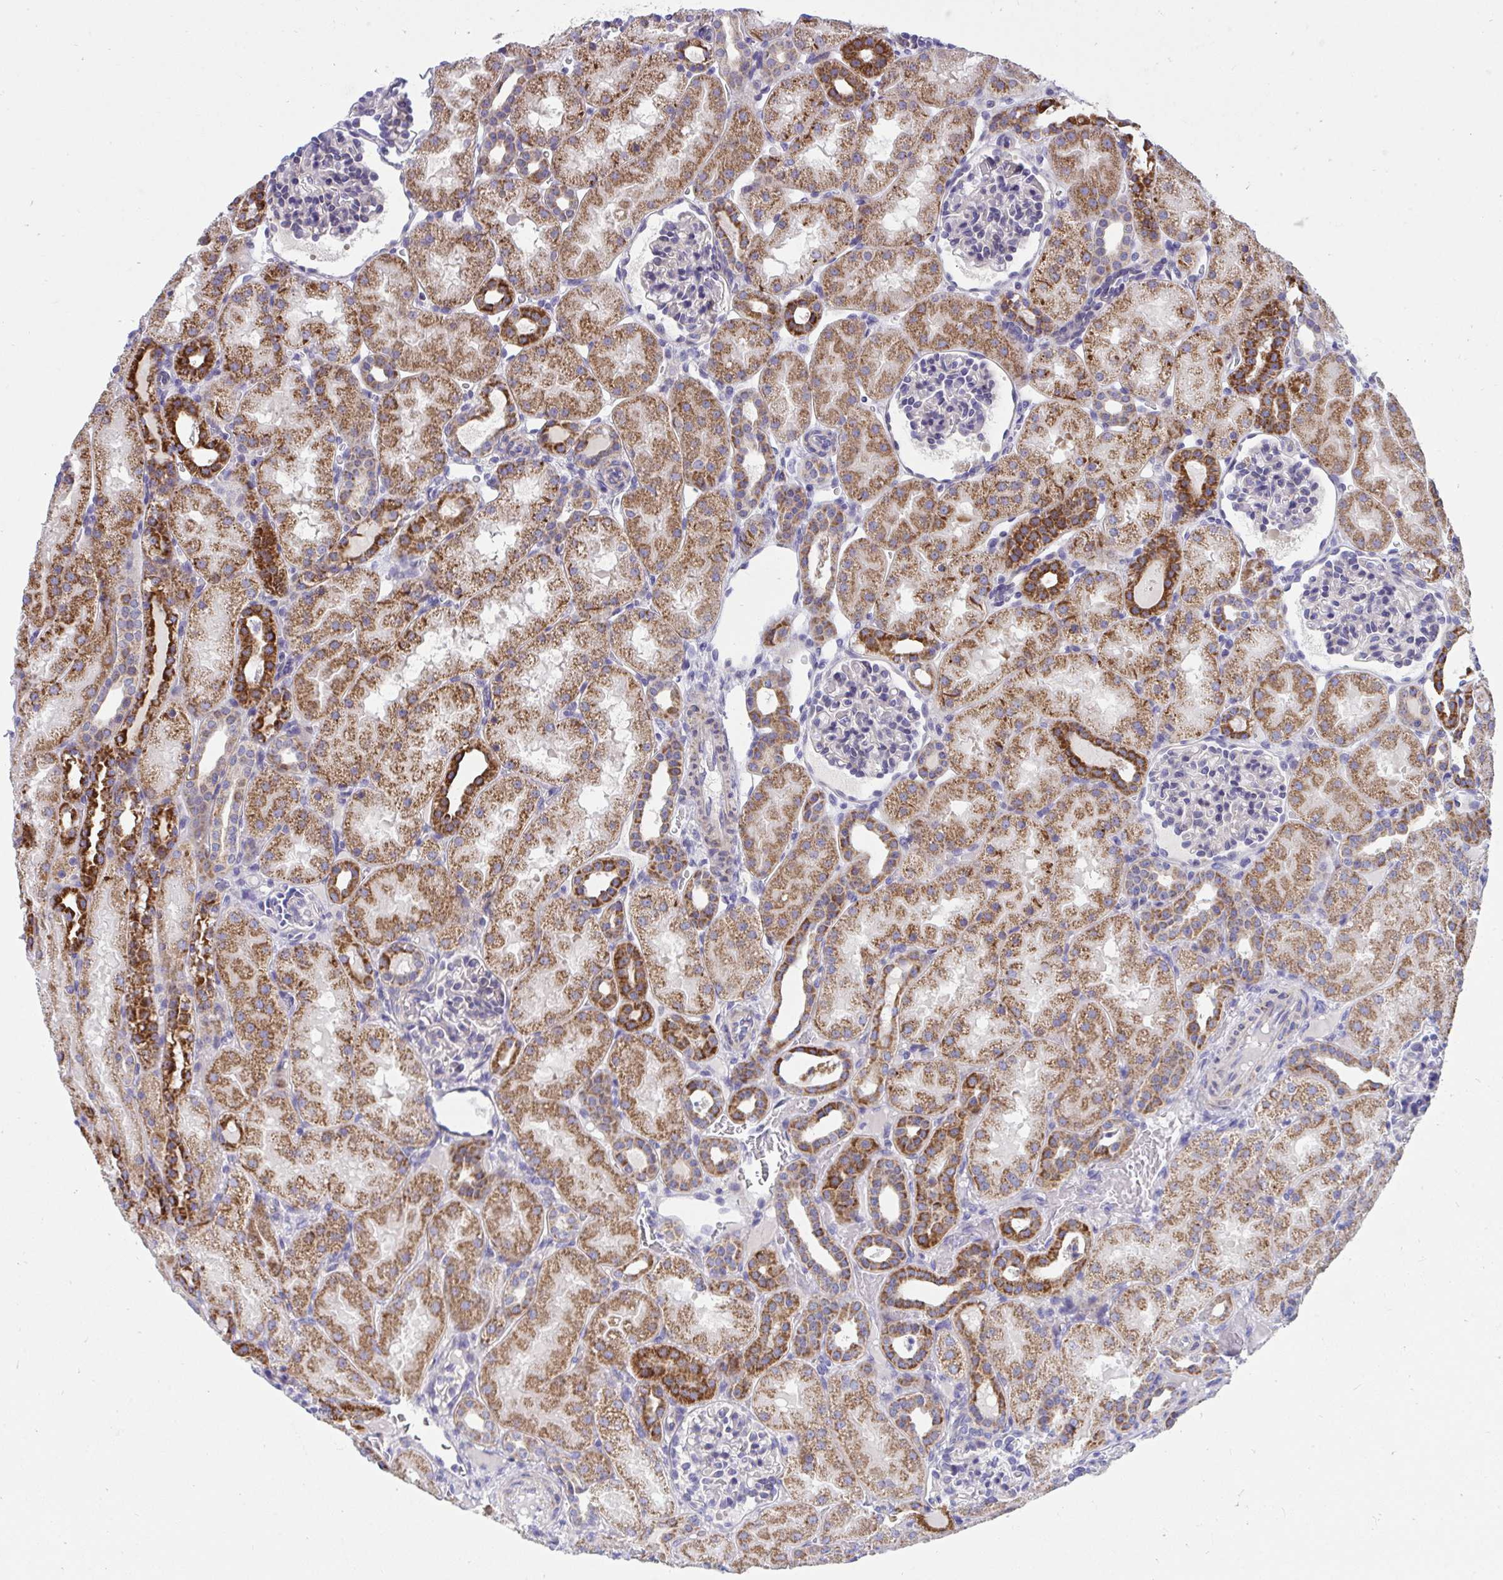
{"staining": {"intensity": "weak", "quantity": "<25%", "location": "cytoplasmic/membranous"}, "tissue": "kidney", "cell_type": "Cells in glomeruli", "image_type": "normal", "snomed": [{"axis": "morphology", "description": "Normal tissue, NOS"}, {"axis": "topography", "description": "Kidney"}], "caption": "There is no significant staining in cells in glomeruli of kidney.", "gene": "DTX3", "patient": {"sex": "male", "age": 2}}